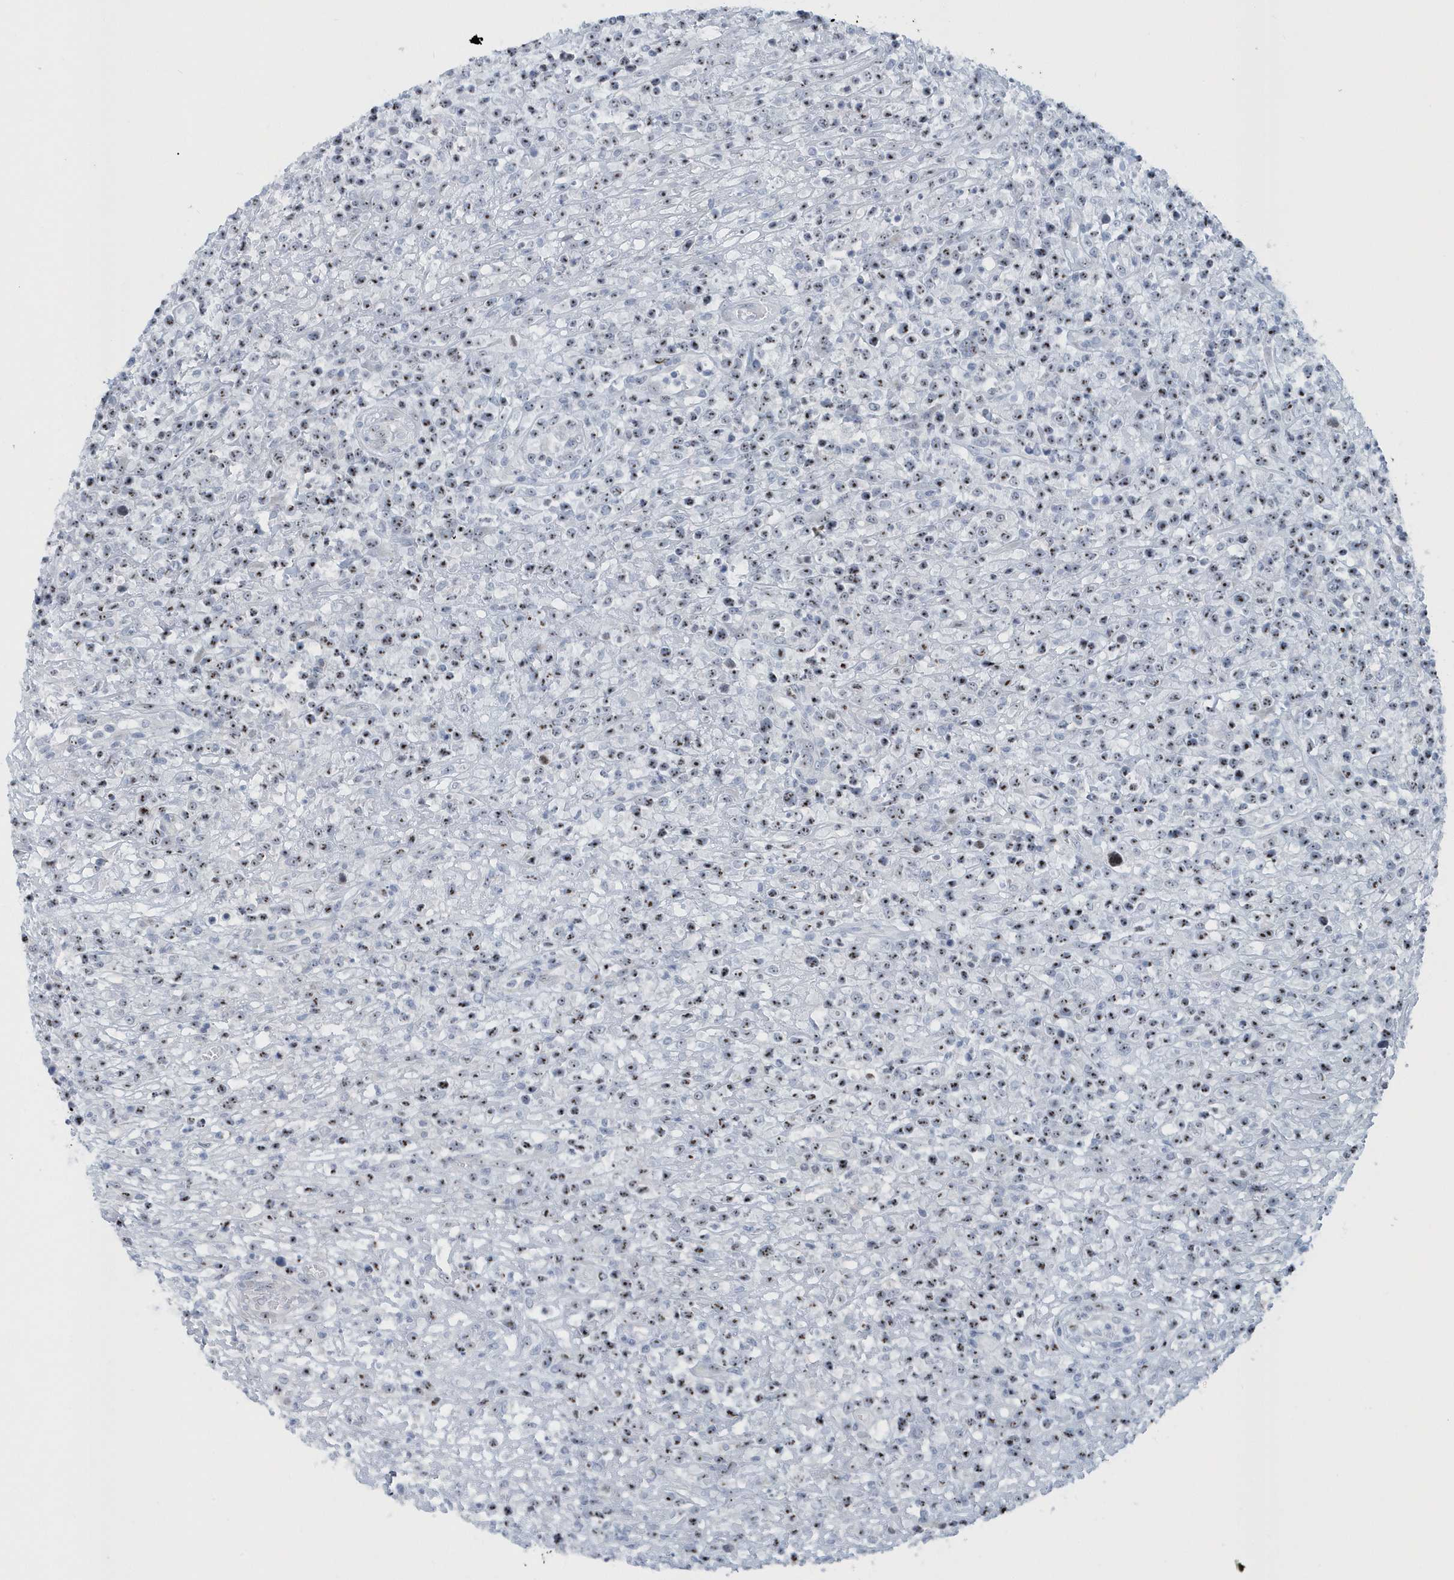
{"staining": {"intensity": "moderate", "quantity": ">75%", "location": "nuclear"}, "tissue": "lymphoma", "cell_type": "Tumor cells", "image_type": "cancer", "snomed": [{"axis": "morphology", "description": "Malignant lymphoma, non-Hodgkin's type, High grade"}, {"axis": "topography", "description": "Colon"}], "caption": "Immunohistochemistry (IHC) of human high-grade malignant lymphoma, non-Hodgkin's type displays medium levels of moderate nuclear positivity in approximately >75% of tumor cells.", "gene": "RPF2", "patient": {"sex": "female", "age": 53}}